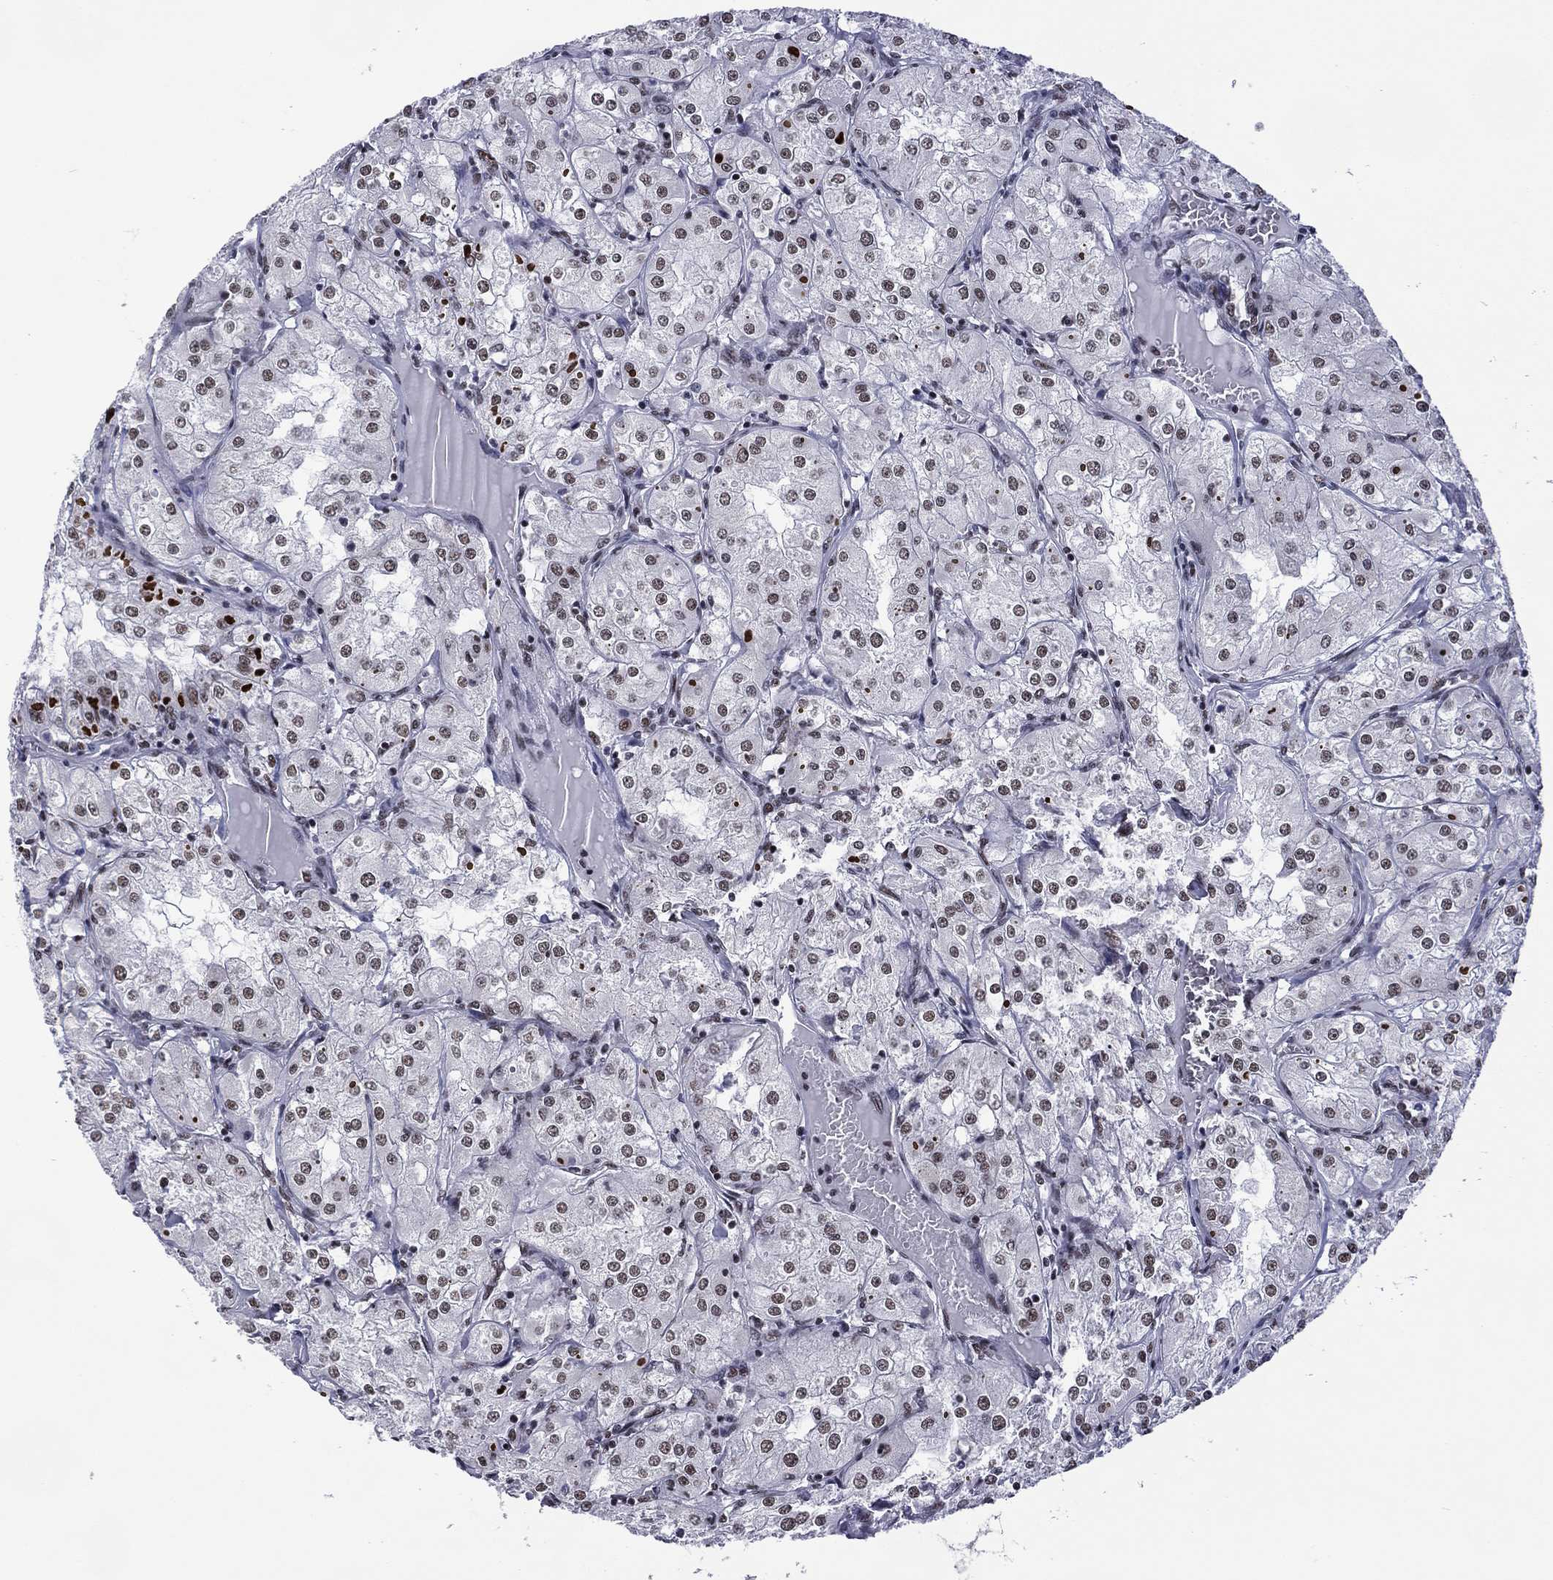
{"staining": {"intensity": "moderate", "quantity": "<25%", "location": "nuclear"}, "tissue": "renal cancer", "cell_type": "Tumor cells", "image_type": "cancer", "snomed": [{"axis": "morphology", "description": "Adenocarcinoma, NOS"}, {"axis": "topography", "description": "Kidney"}], "caption": "The micrograph exhibits staining of renal adenocarcinoma, revealing moderate nuclear protein positivity (brown color) within tumor cells.", "gene": "ETV5", "patient": {"sex": "male", "age": 77}}